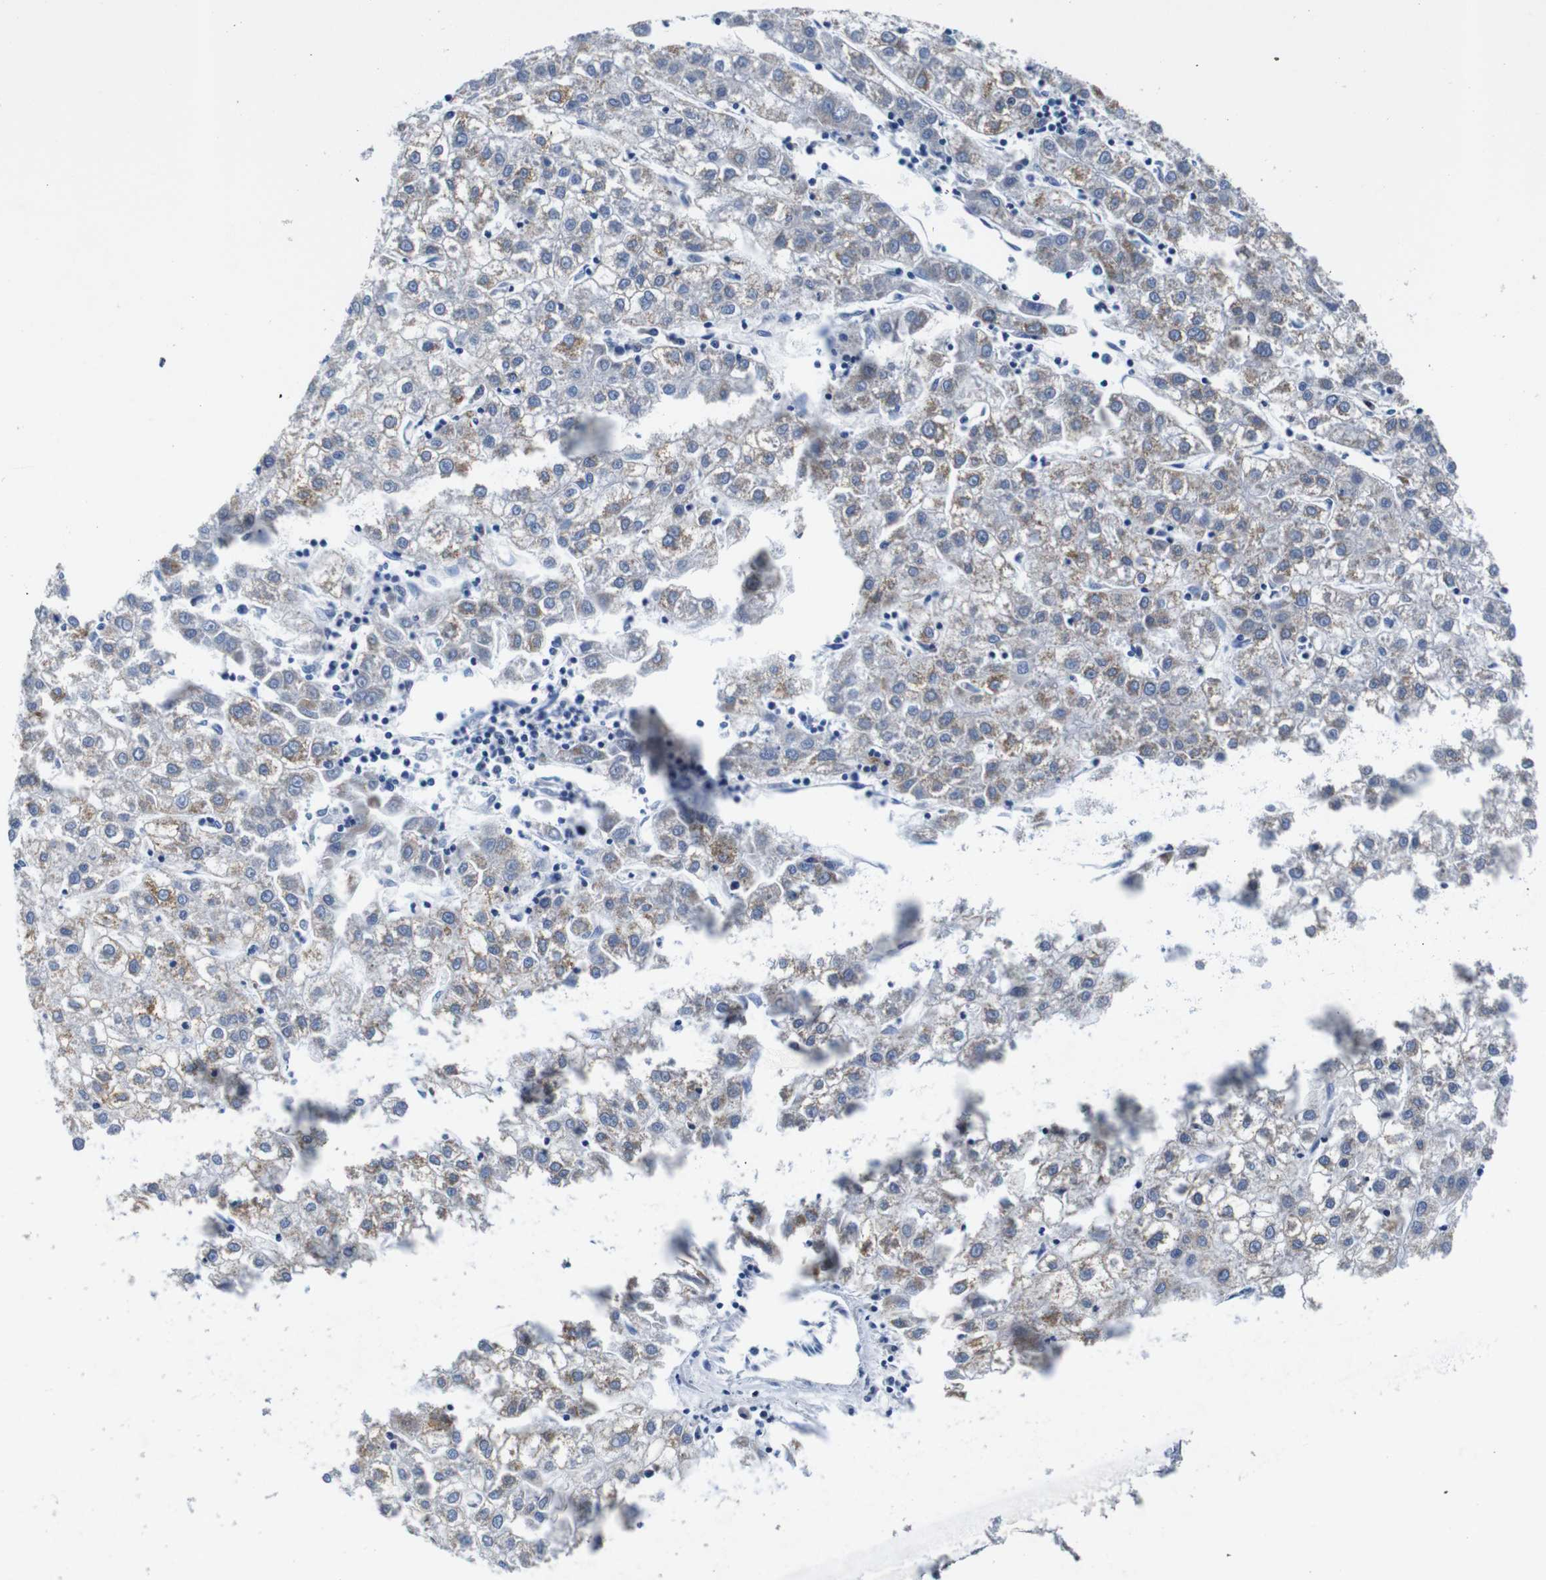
{"staining": {"intensity": "weak", "quantity": "25%-75%", "location": "cytoplasmic/membranous"}, "tissue": "liver cancer", "cell_type": "Tumor cells", "image_type": "cancer", "snomed": [{"axis": "morphology", "description": "Carcinoma, Hepatocellular, NOS"}, {"axis": "topography", "description": "Liver"}], "caption": "The photomicrograph reveals immunohistochemical staining of liver cancer (hepatocellular carcinoma). There is weak cytoplasmic/membranous staining is seen in approximately 25%-75% of tumor cells. The protein of interest is shown in brown color, while the nuclei are stained blue.", "gene": "SNX19", "patient": {"sex": "male", "age": 72}}